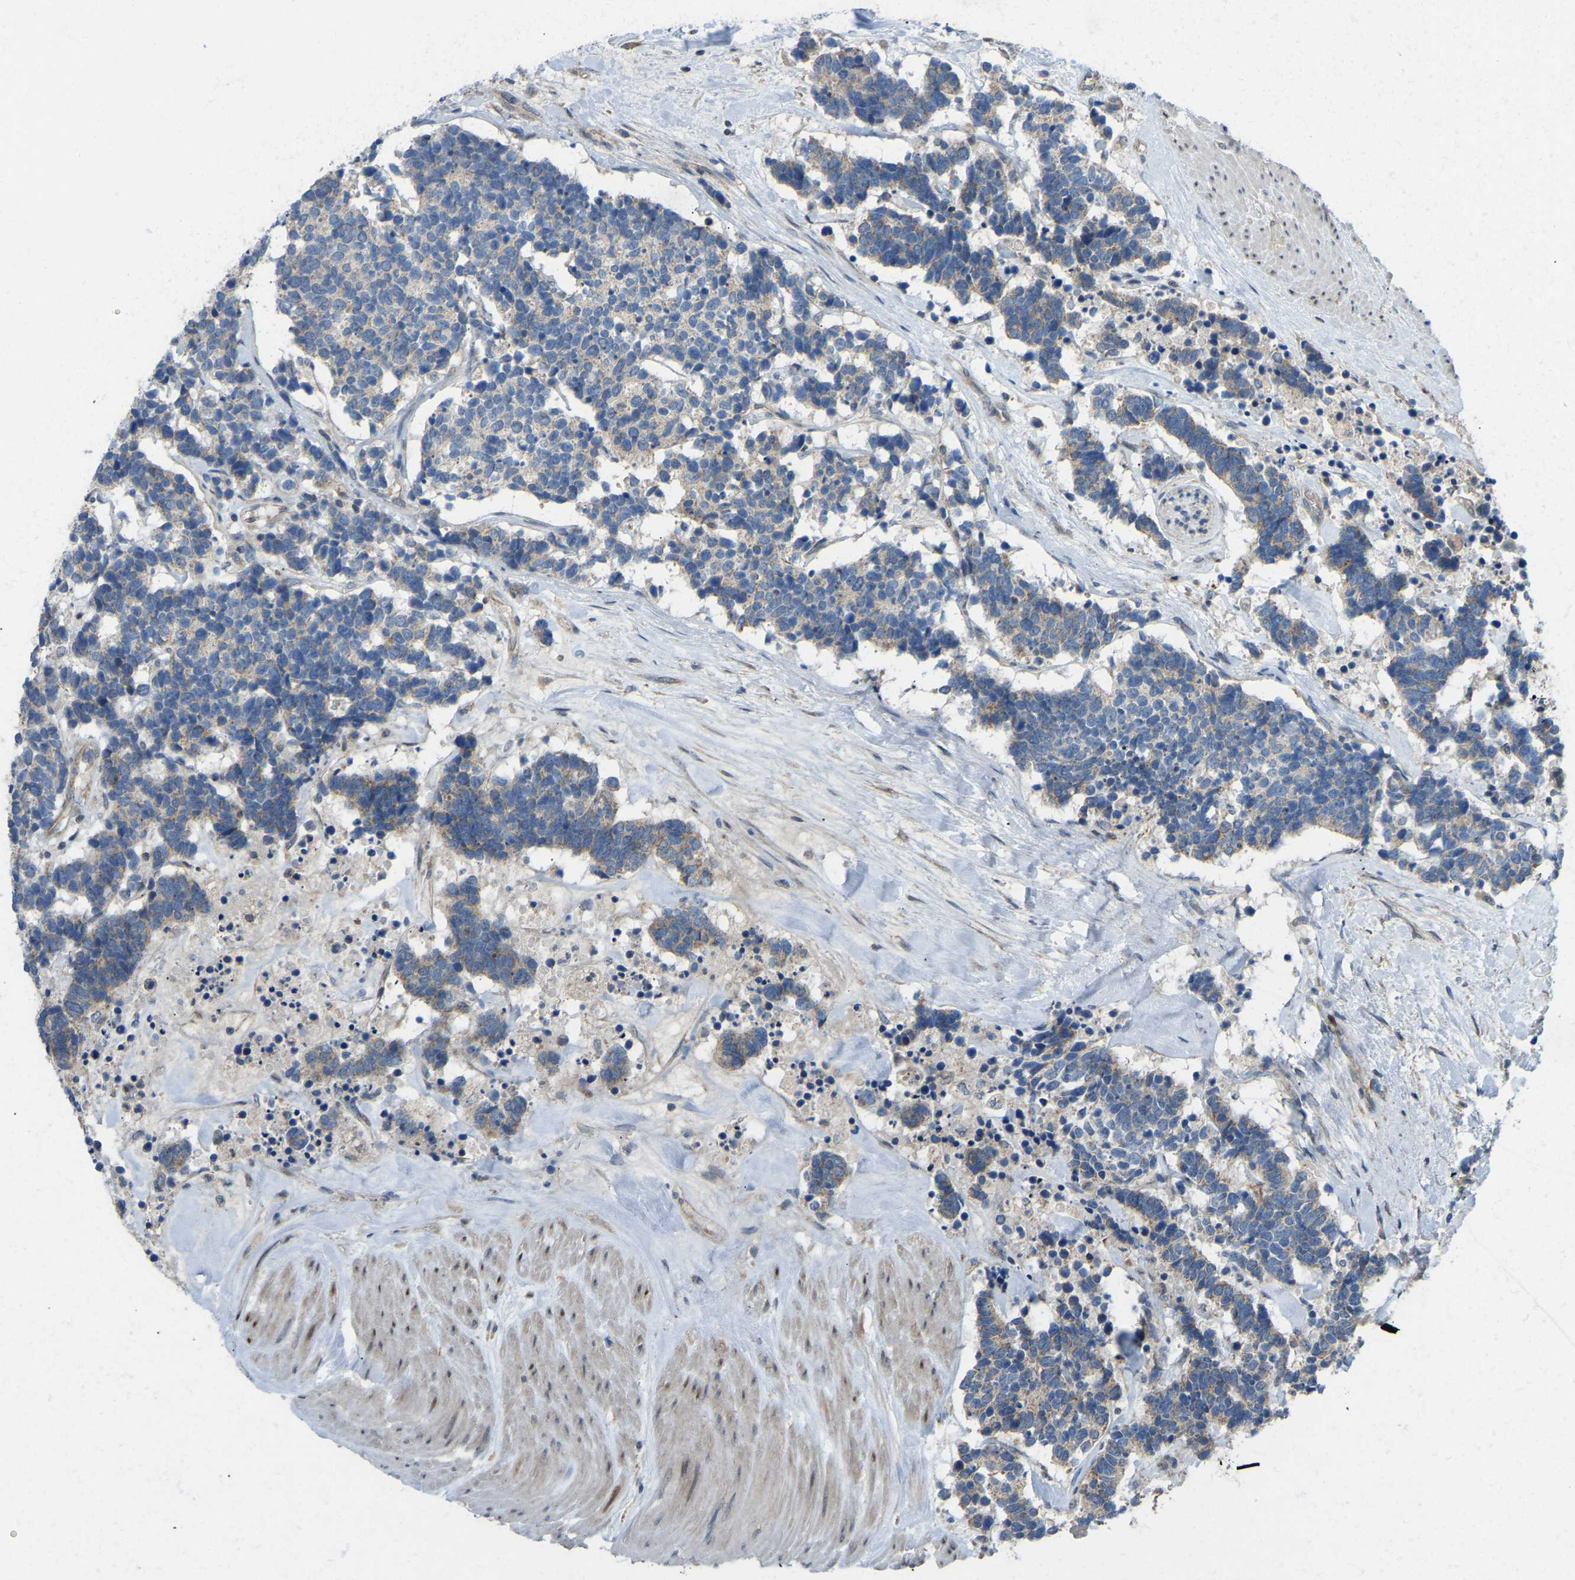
{"staining": {"intensity": "weak", "quantity": "25%-75%", "location": "cytoplasmic/membranous"}, "tissue": "carcinoid", "cell_type": "Tumor cells", "image_type": "cancer", "snomed": [{"axis": "morphology", "description": "Carcinoma, NOS"}, {"axis": "morphology", "description": "Carcinoid, malignant, NOS"}, {"axis": "topography", "description": "Urinary bladder"}], "caption": "This is a photomicrograph of immunohistochemistry (IHC) staining of carcinoid (malignant), which shows weak expression in the cytoplasmic/membranous of tumor cells.", "gene": "C21orf91", "patient": {"sex": "male", "age": 57}}